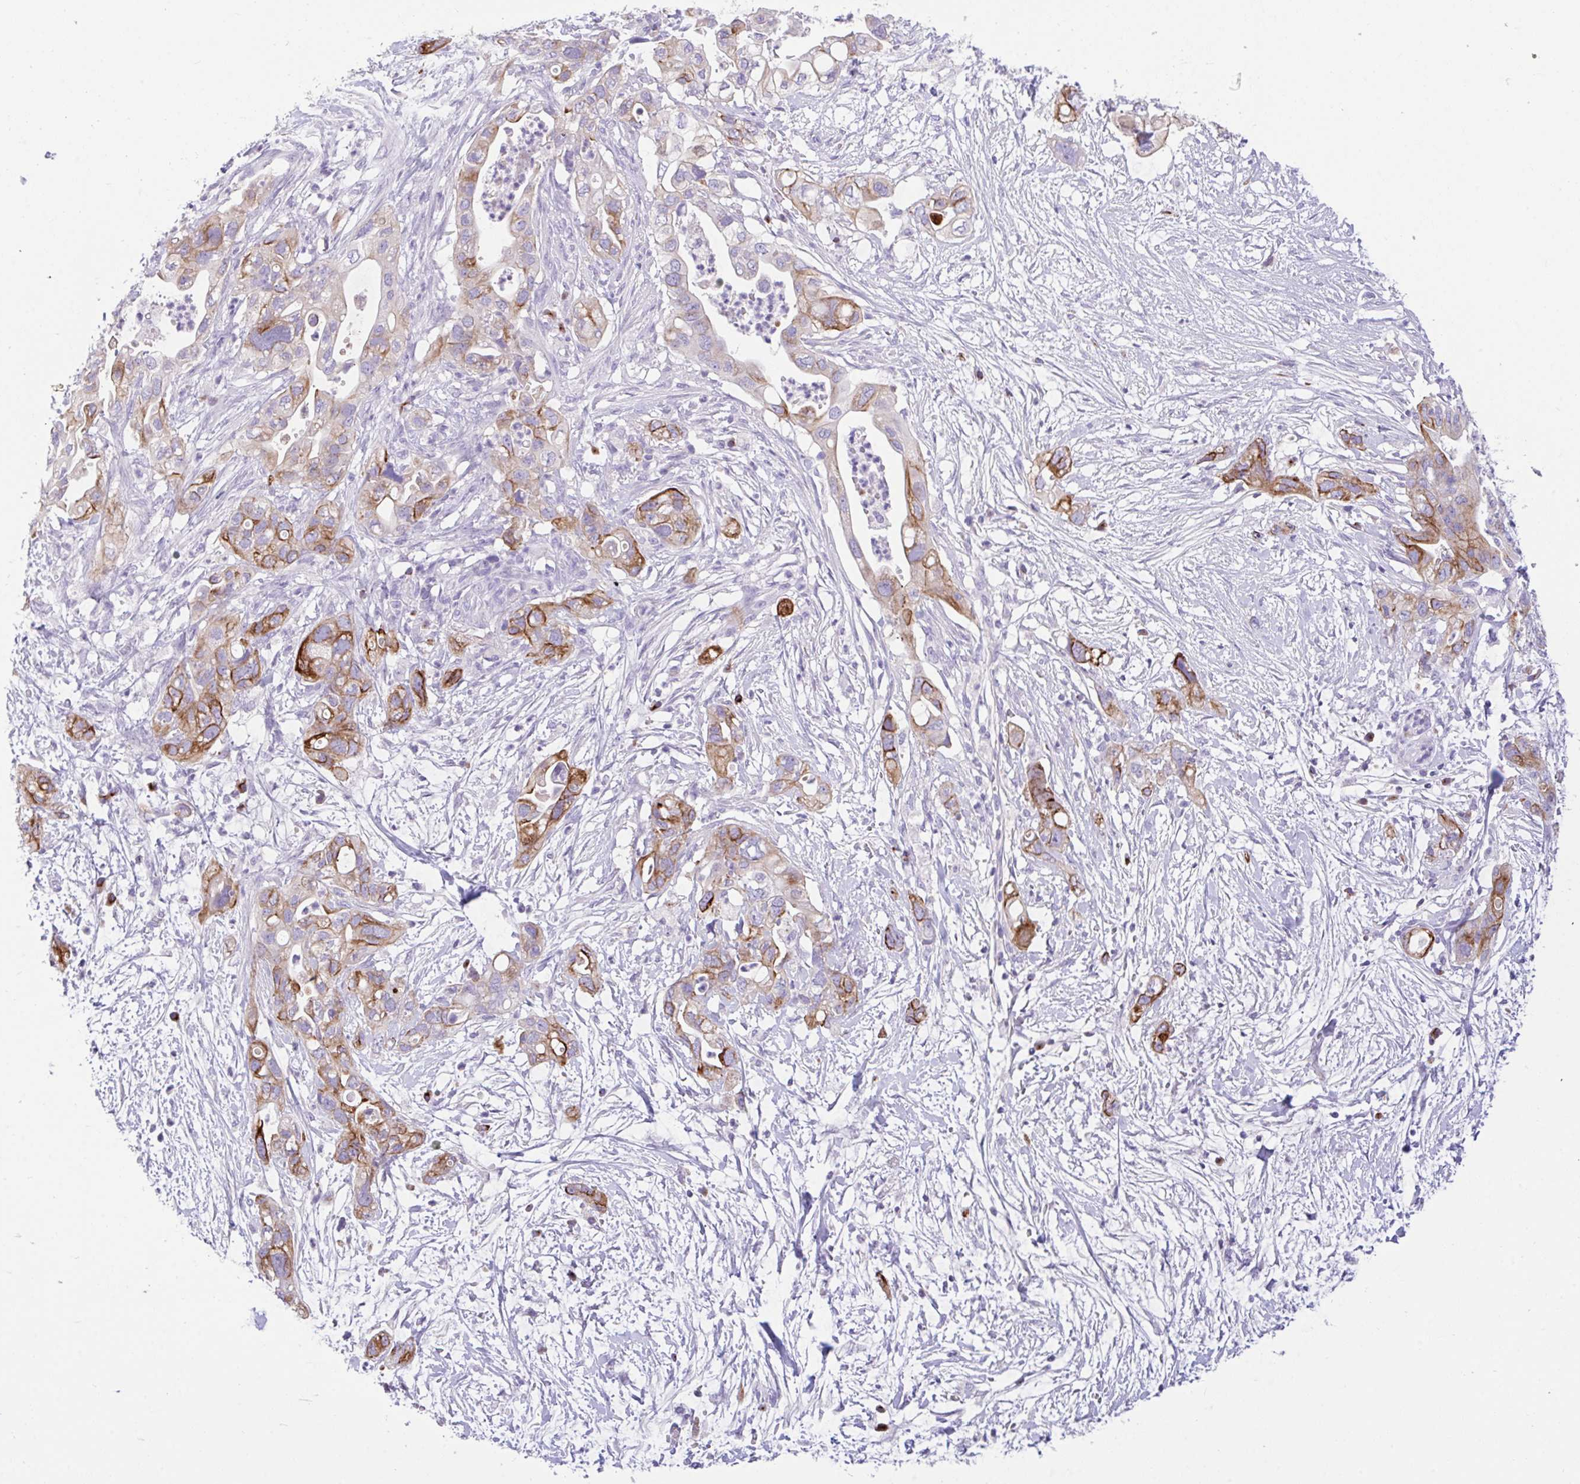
{"staining": {"intensity": "moderate", "quantity": "25%-75%", "location": "cytoplasmic/membranous"}, "tissue": "pancreatic cancer", "cell_type": "Tumor cells", "image_type": "cancer", "snomed": [{"axis": "morphology", "description": "Adenocarcinoma, NOS"}, {"axis": "topography", "description": "Pancreas"}], "caption": "A micrograph of human pancreatic cancer (adenocarcinoma) stained for a protein demonstrates moderate cytoplasmic/membranous brown staining in tumor cells.", "gene": "FBXL20", "patient": {"sex": "female", "age": 72}}